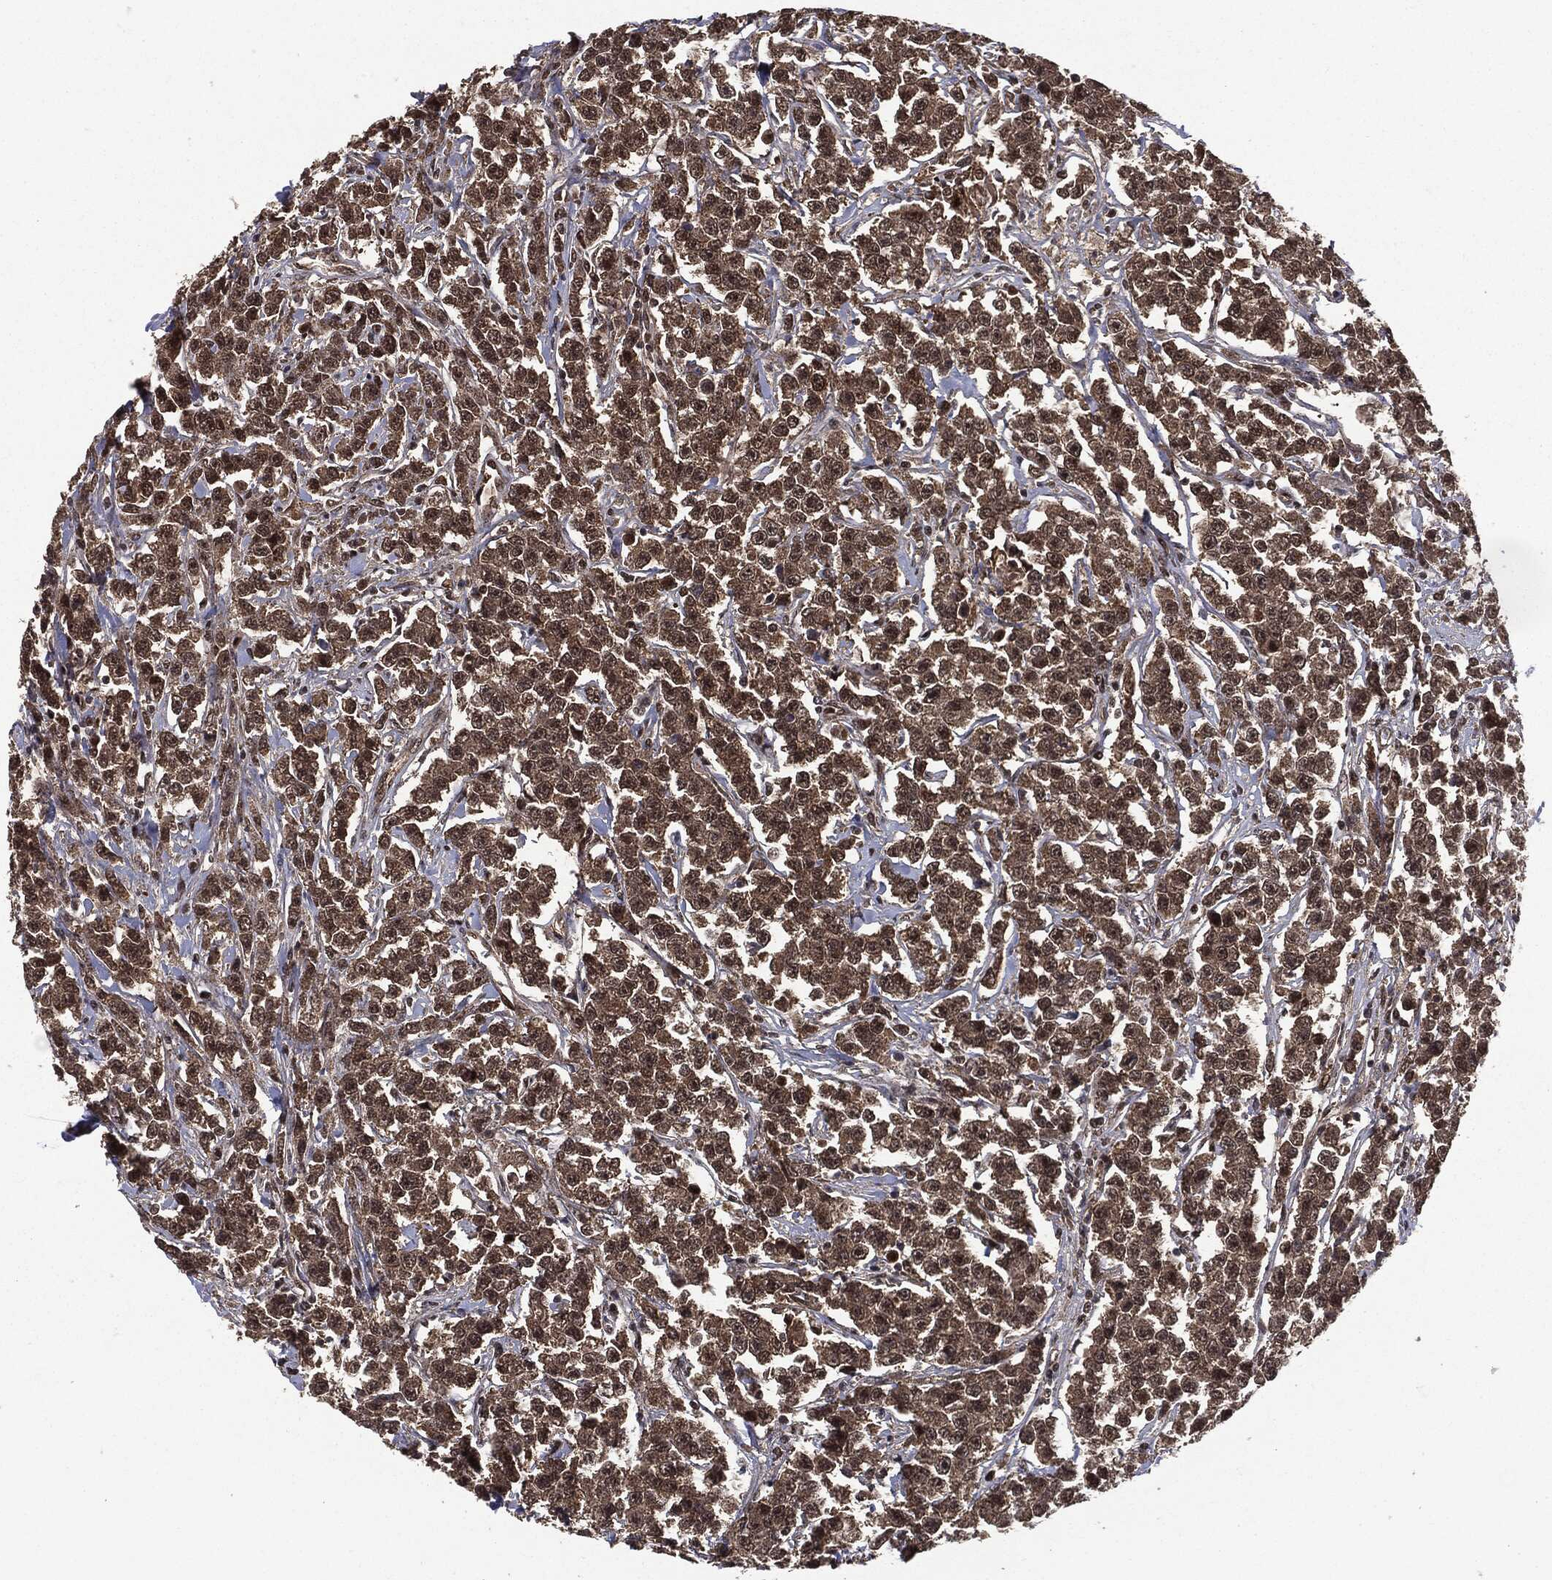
{"staining": {"intensity": "moderate", "quantity": ">75%", "location": "cytoplasmic/membranous,nuclear"}, "tissue": "testis cancer", "cell_type": "Tumor cells", "image_type": "cancer", "snomed": [{"axis": "morphology", "description": "Seminoma, NOS"}, {"axis": "topography", "description": "Testis"}], "caption": "Brown immunohistochemical staining in testis cancer (seminoma) shows moderate cytoplasmic/membranous and nuclear expression in approximately >75% of tumor cells. (DAB (3,3'-diaminobenzidine) IHC, brown staining for protein, blue staining for nuclei).", "gene": "PTPA", "patient": {"sex": "male", "age": 59}}